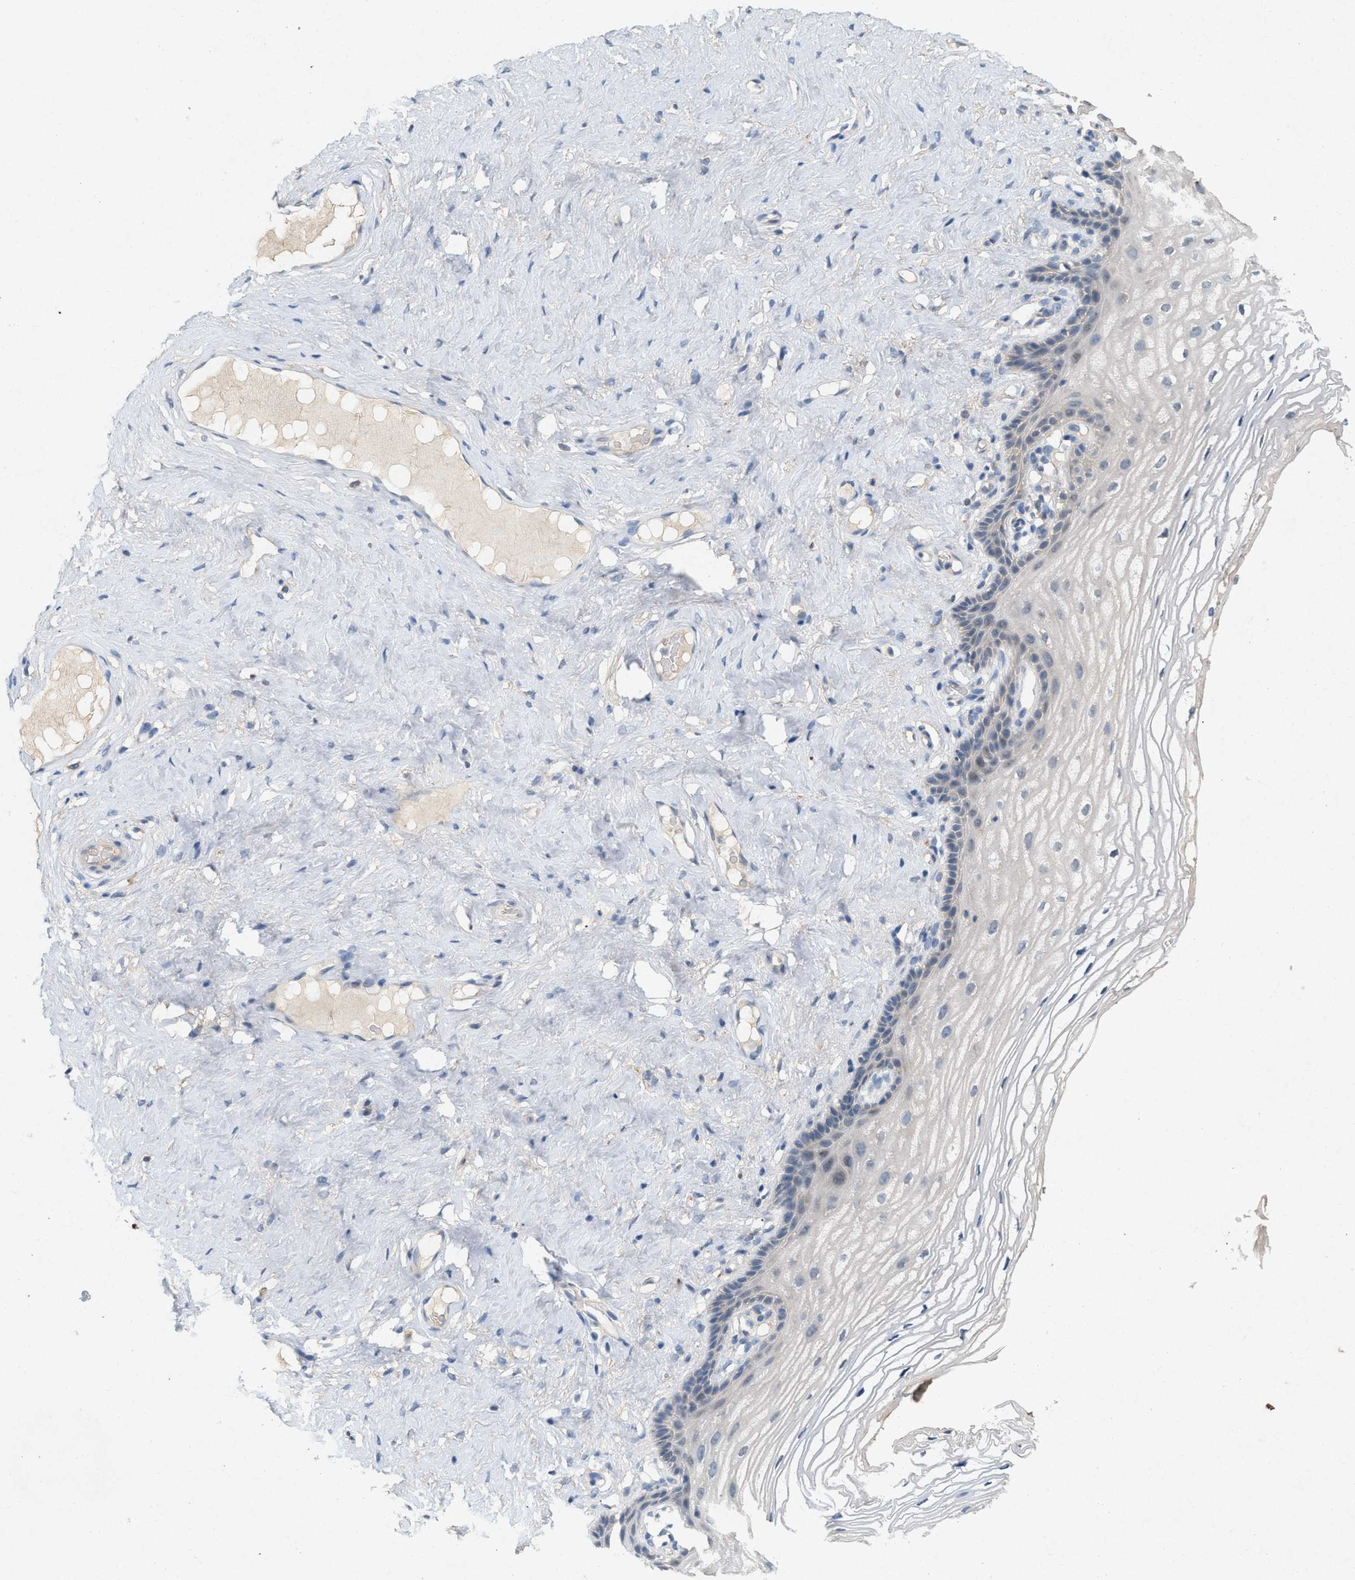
{"staining": {"intensity": "negative", "quantity": "none", "location": "none"}, "tissue": "vagina", "cell_type": "Squamous epithelial cells", "image_type": "normal", "snomed": [{"axis": "morphology", "description": "Normal tissue, NOS"}, {"axis": "morphology", "description": "Adenocarcinoma, NOS"}, {"axis": "topography", "description": "Rectum"}, {"axis": "topography", "description": "Vagina"}], "caption": "High magnification brightfield microscopy of unremarkable vagina stained with DAB (brown) and counterstained with hematoxylin (blue): squamous epithelial cells show no significant positivity.", "gene": "DCAF7", "patient": {"sex": "female", "age": 71}}